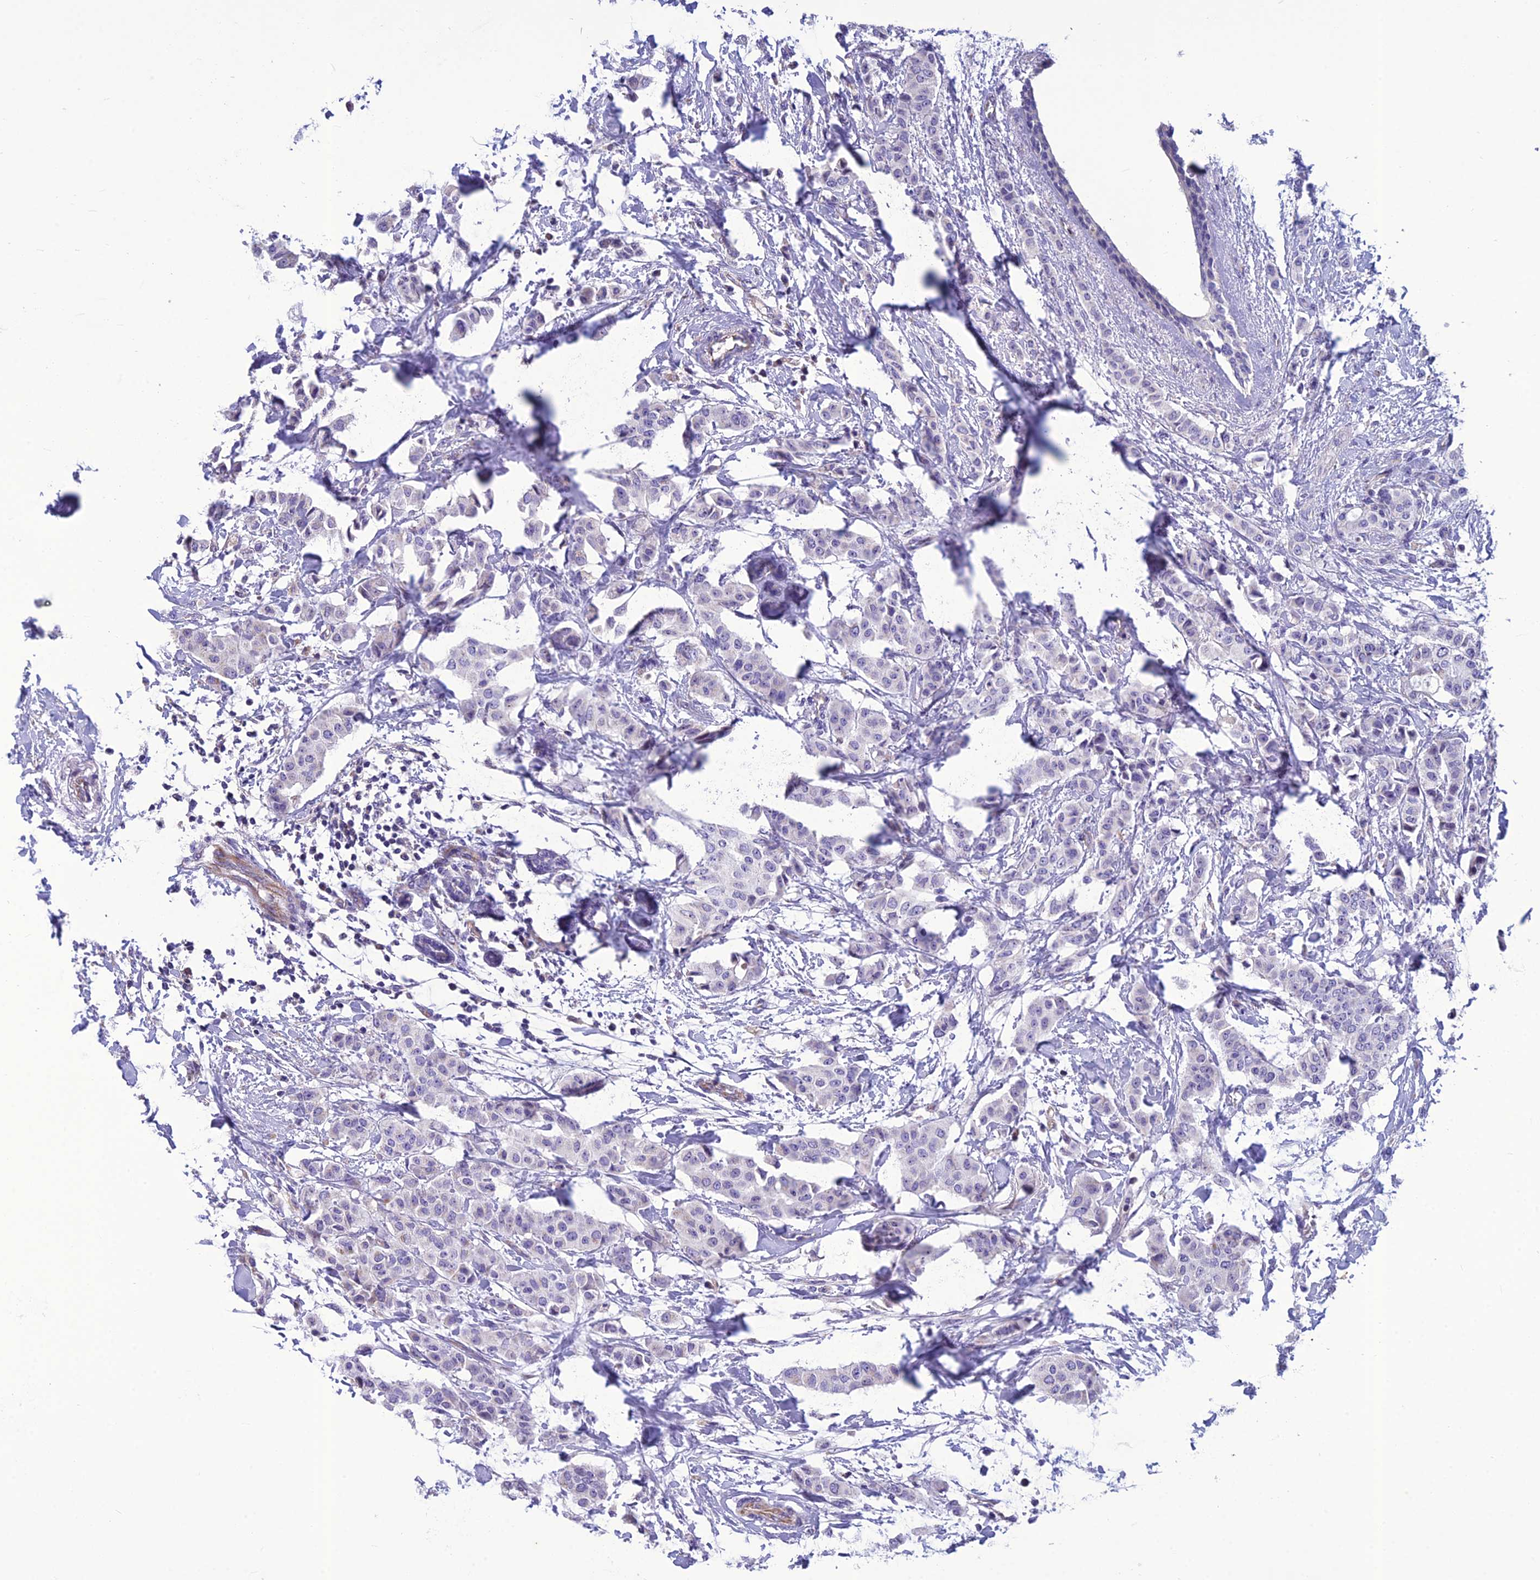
{"staining": {"intensity": "negative", "quantity": "none", "location": "none"}, "tissue": "breast cancer", "cell_type": "Tumor cells", "image_type": "cancer", "snomed": [{"axis": "morphology", "description": "Duct carcinoma"}, {"axis": "topography", "description": "Breast"}], "caption": "Tumor cells are negative for brown protein staining in breast cancer (infiltrating ductal carcinoma).", "gene": "BHMT2", "patient": {"sex": "female", "age": 40}}